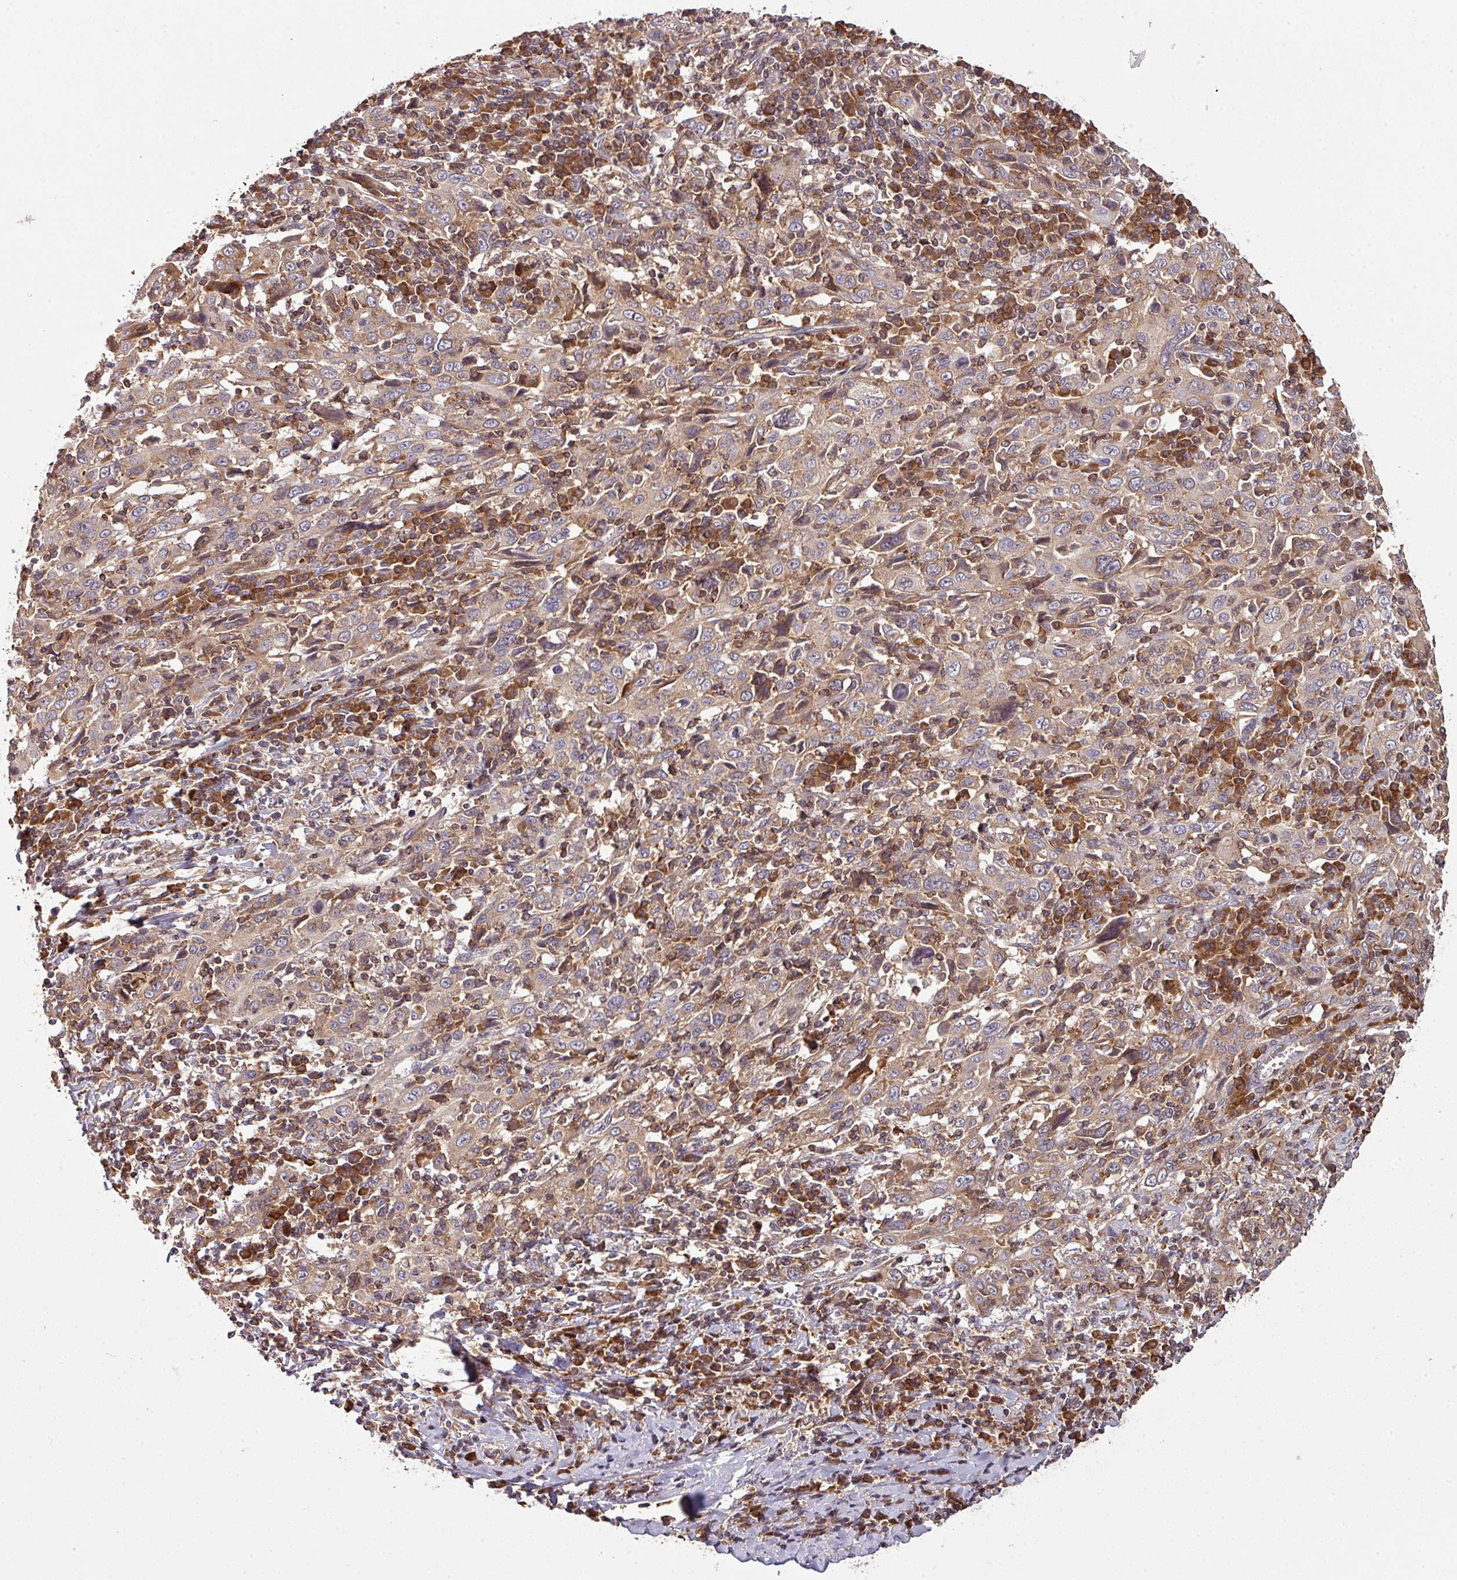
{"staining": {"intensity": "moderate", "quantity": ">75%", "location": "cytoplasmic/membranous"}, "tissue": "cervical cancer", "cell_type": "Tumor cells", "image_type": "cancer", "snomed": [{"axis": "morphology", "description": "Squamous cell carcinoma, NOS"}, {"axis": "topography", "description": "Cervix"}], "caption": "Tumor cells display medium levels of moderate cytoplasmic/membranous expression in about >75% of cells in human cervical cancer.", "gene": "LRRC74B", "patient": {"sex": "female", "age": 46}}